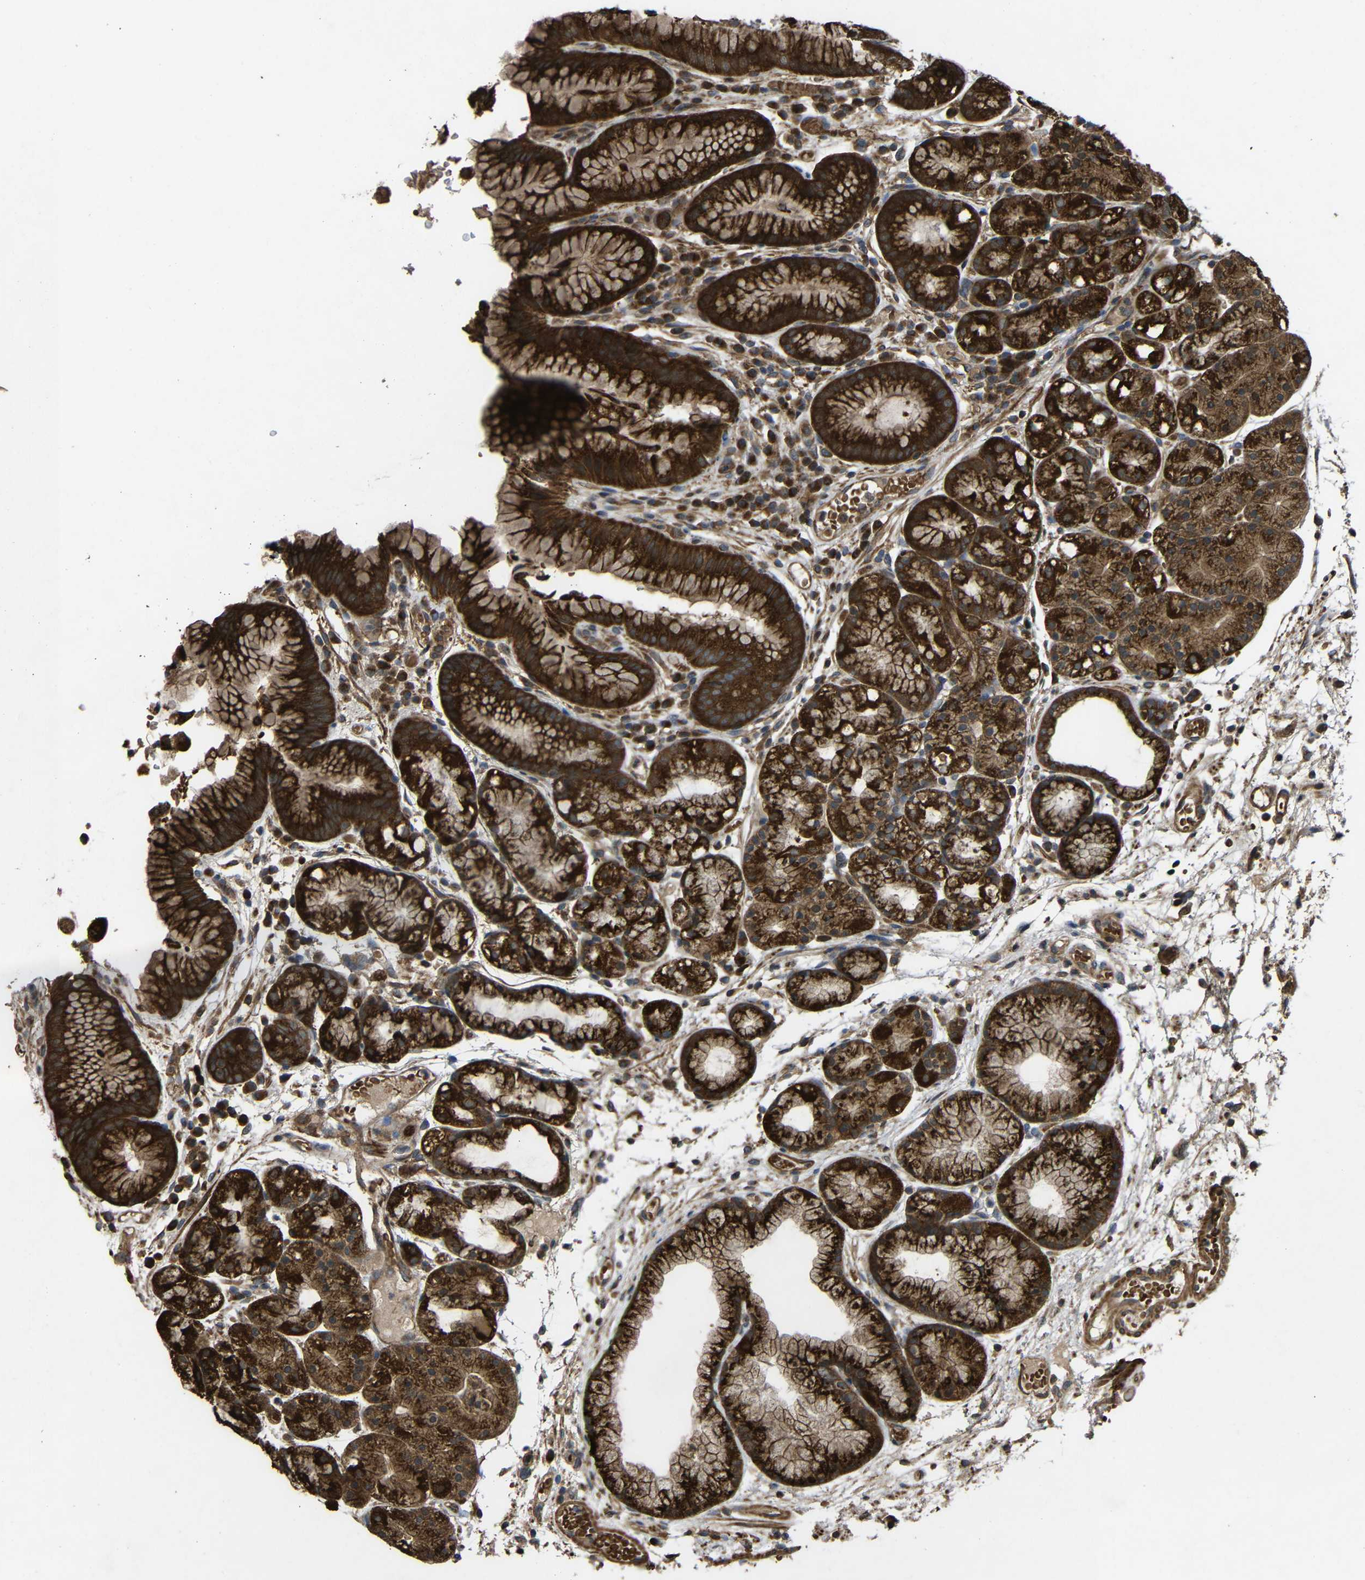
{"staining": {"intensity": "strong", "quantity": ">75%", "location": "cytoplasmic/membranous"}, "tissue": "stomach", "cell_type": "Glandular cells", "image_type": "normal", "snomed": [{"axis": "morphology", "description": "Normal tissue, NOS"}, {"axis": "topography", "description": "Stomach, upper"}], "caption": "Approximately >75% of glandular cells in normal stomach show strong cytoplasmic/membranous protein positivity as visualized by brown immunohistochemical staining.", "gene": "C1GALT1", "patient": {"sex": "male", "age": 72}}